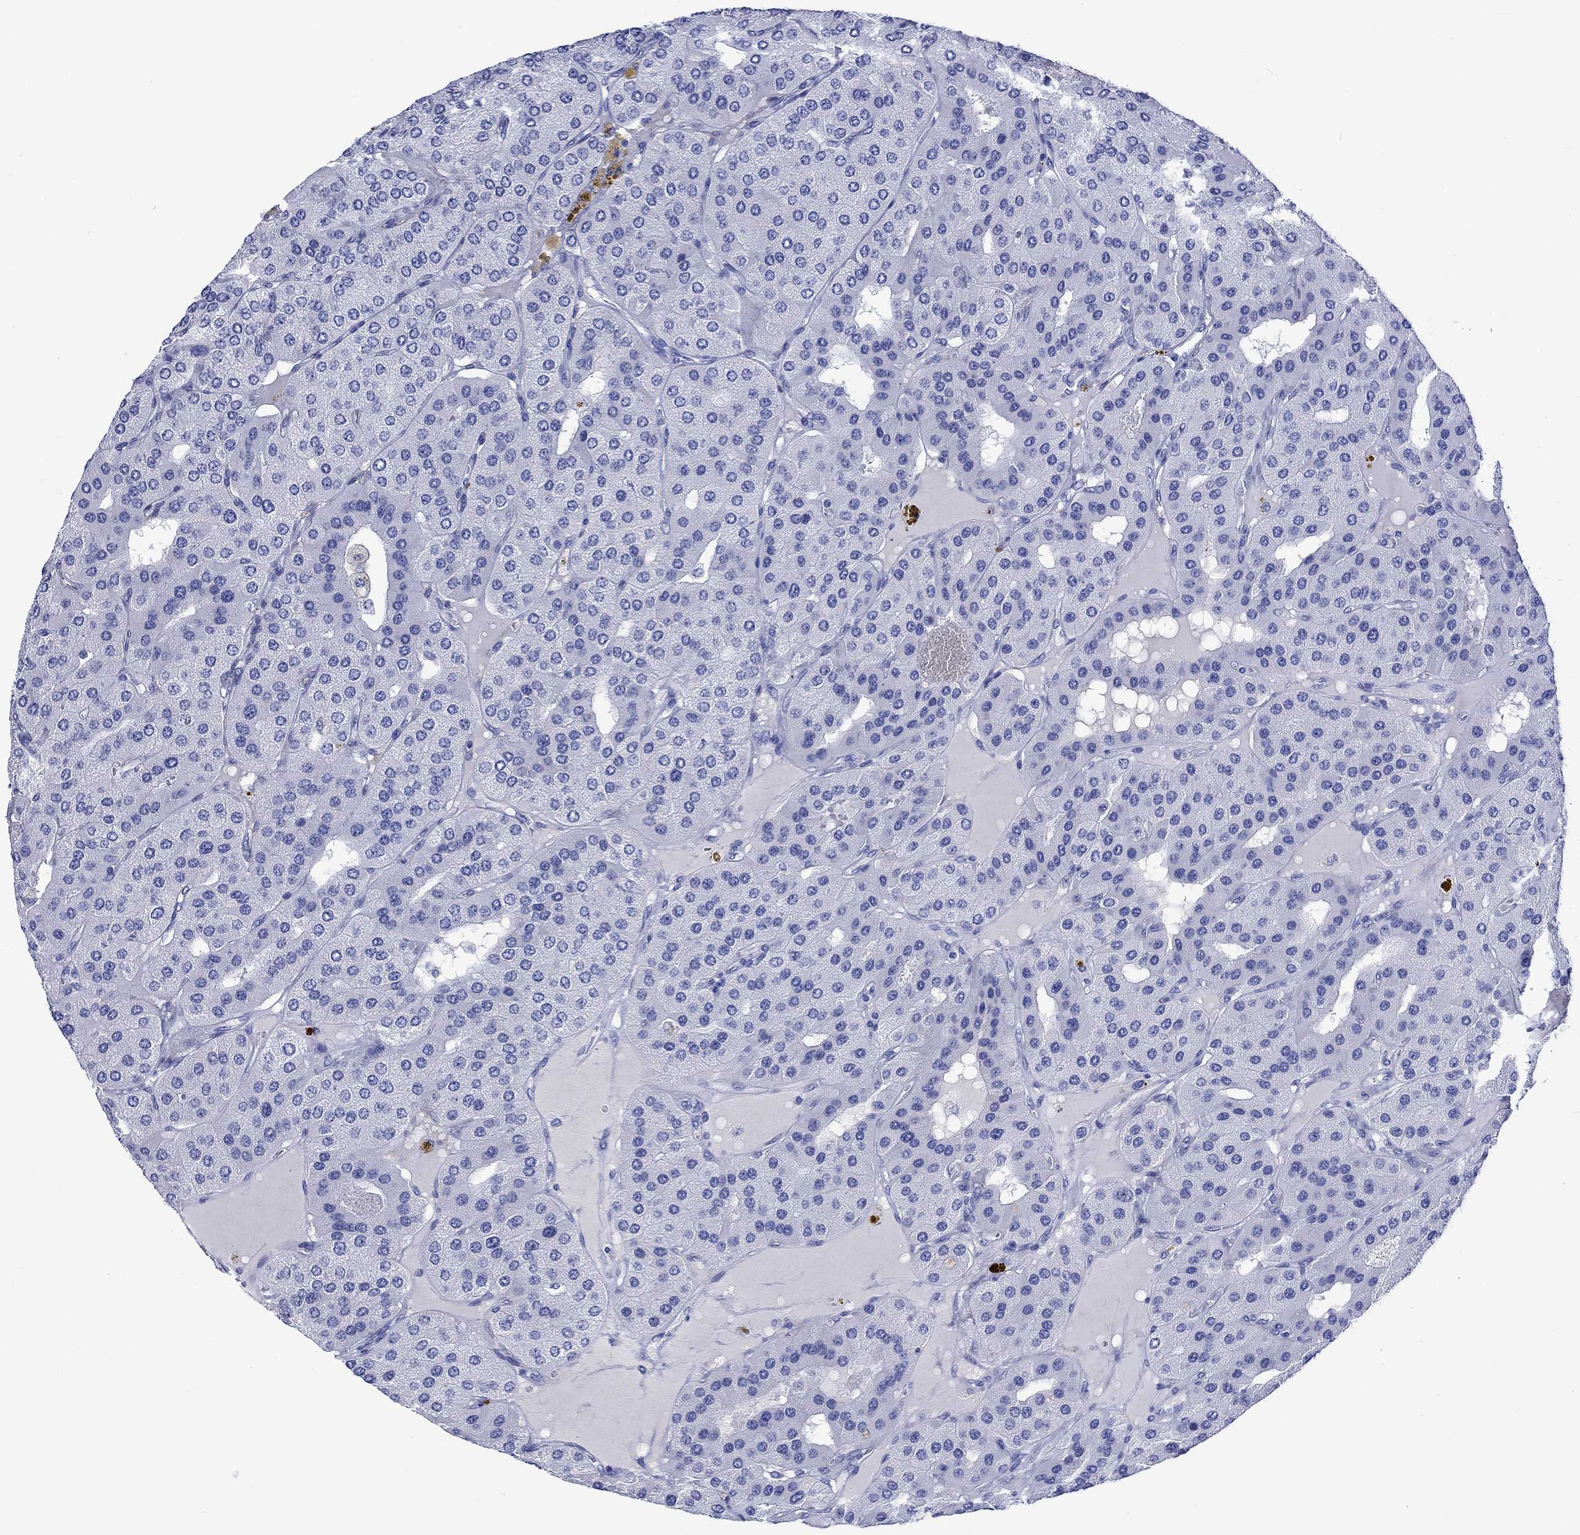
{"staining": {"intensity": "negative", "quantity": "none", "location": "none"}, "tissue": "parathyroid gland", "cell_type": "Glandular cells", "image_type": "normal", "snomed": [{"axis": "morphology", "description": "Normal tissue, NOS"}, {"axis": "morphology", "description": "Adenoma, NOS"}, {"axis": "topography", "description": "Parathyroid gland"}], "caption": "Photomicrograph shows no protein expression in glandular cells of normal parathyroid gland.", "gene": "CACNG3", "patient": {"sex": "female", "age": 86}}